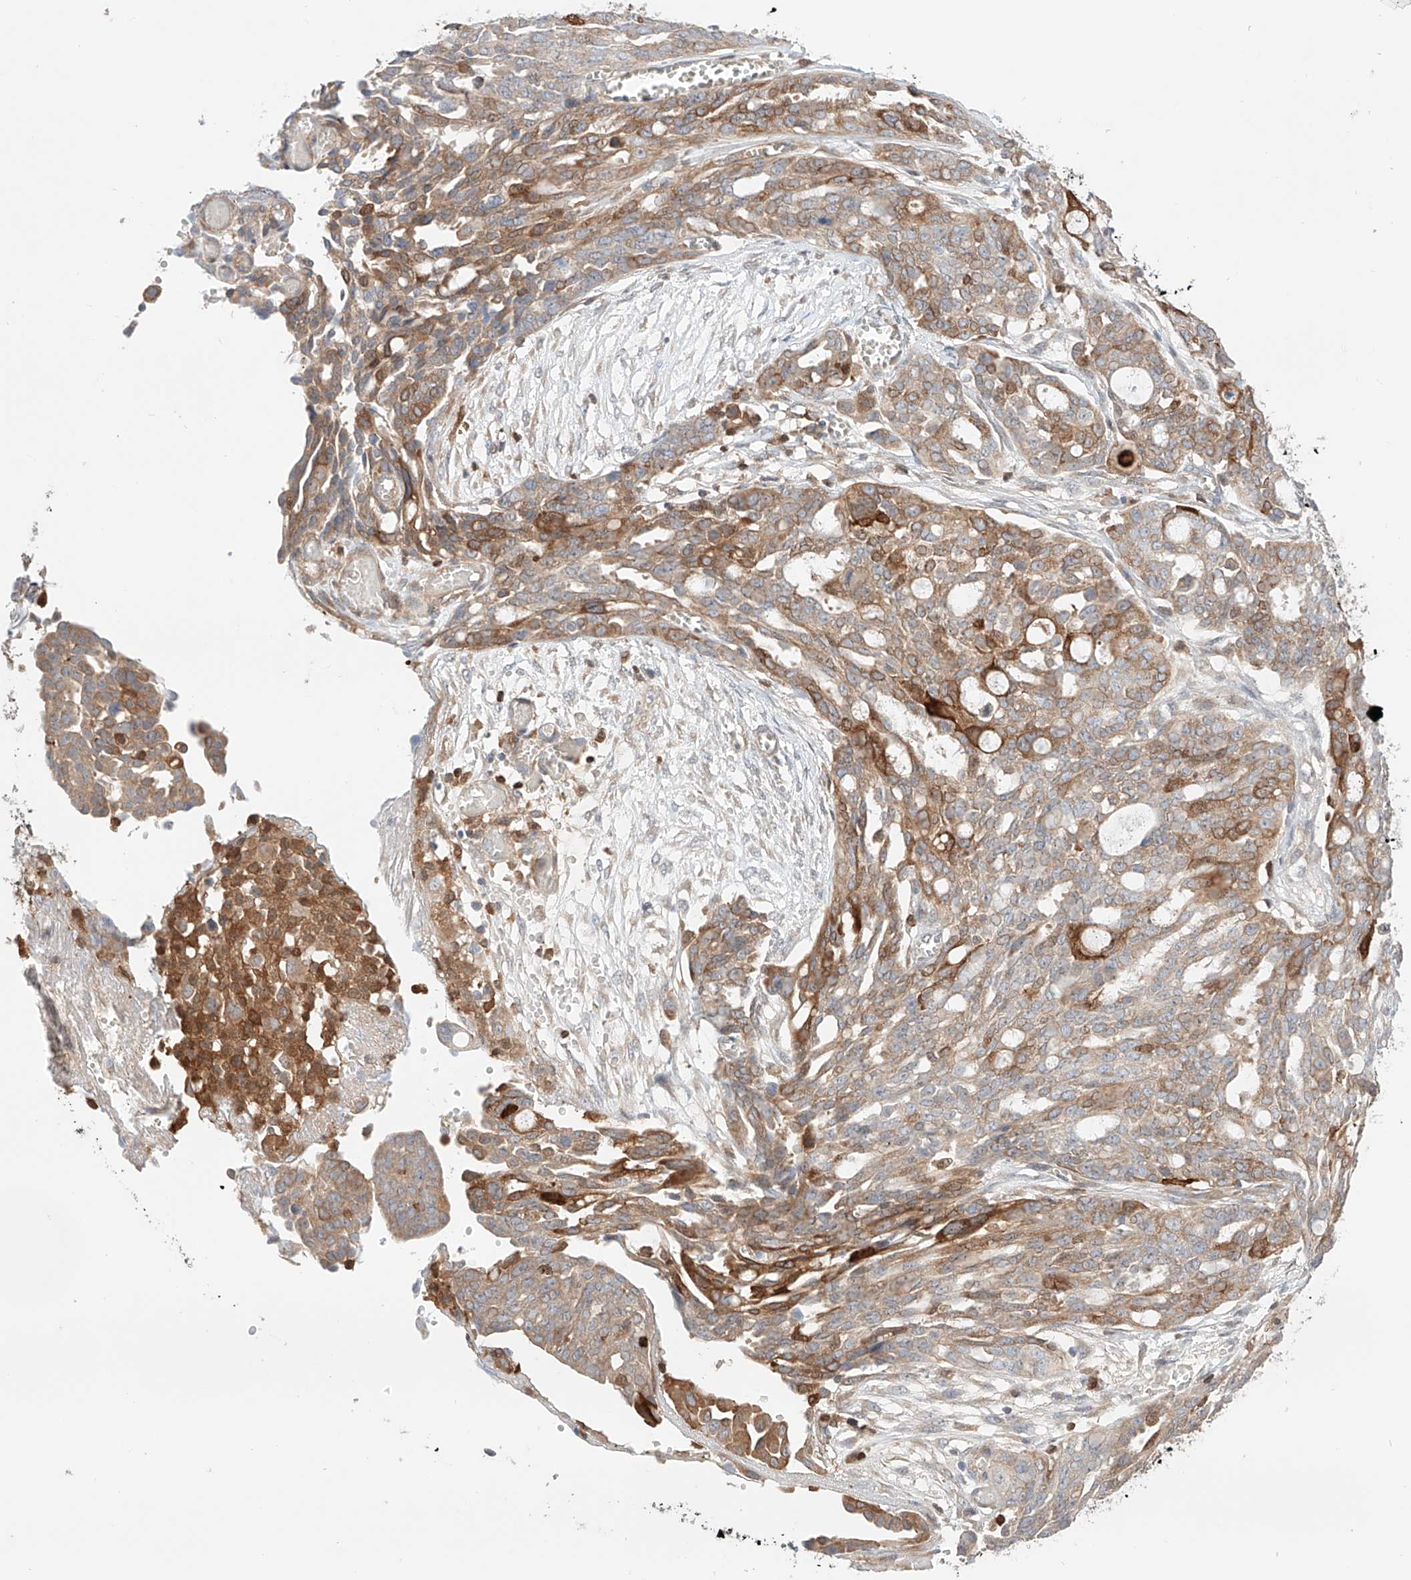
{"staining": {"intensity": "strong", "quantity": "<25%", "location": "cytoplasmic/membranous"}, "tissue": "ovarian cancer", "cell_type": "Tumor cells", "image_type": "cancer", "snomed": [{"axis": "morphology", "description": "Cystadenocarcinoma, serous, NOS"}, {"axis": "topography", "description": "Soft tissue"}, {"axis": "topography", "description": "Ovary"}], "caption": "Human serous cystadenocarcinoma (ovarian) stained with a brown dye shows strong cytoplasmic/membranous positive staining in approximately <25% of tumor cells.", "gene": "IGSF22", "patient": {"sex": "female", "age": 57}}